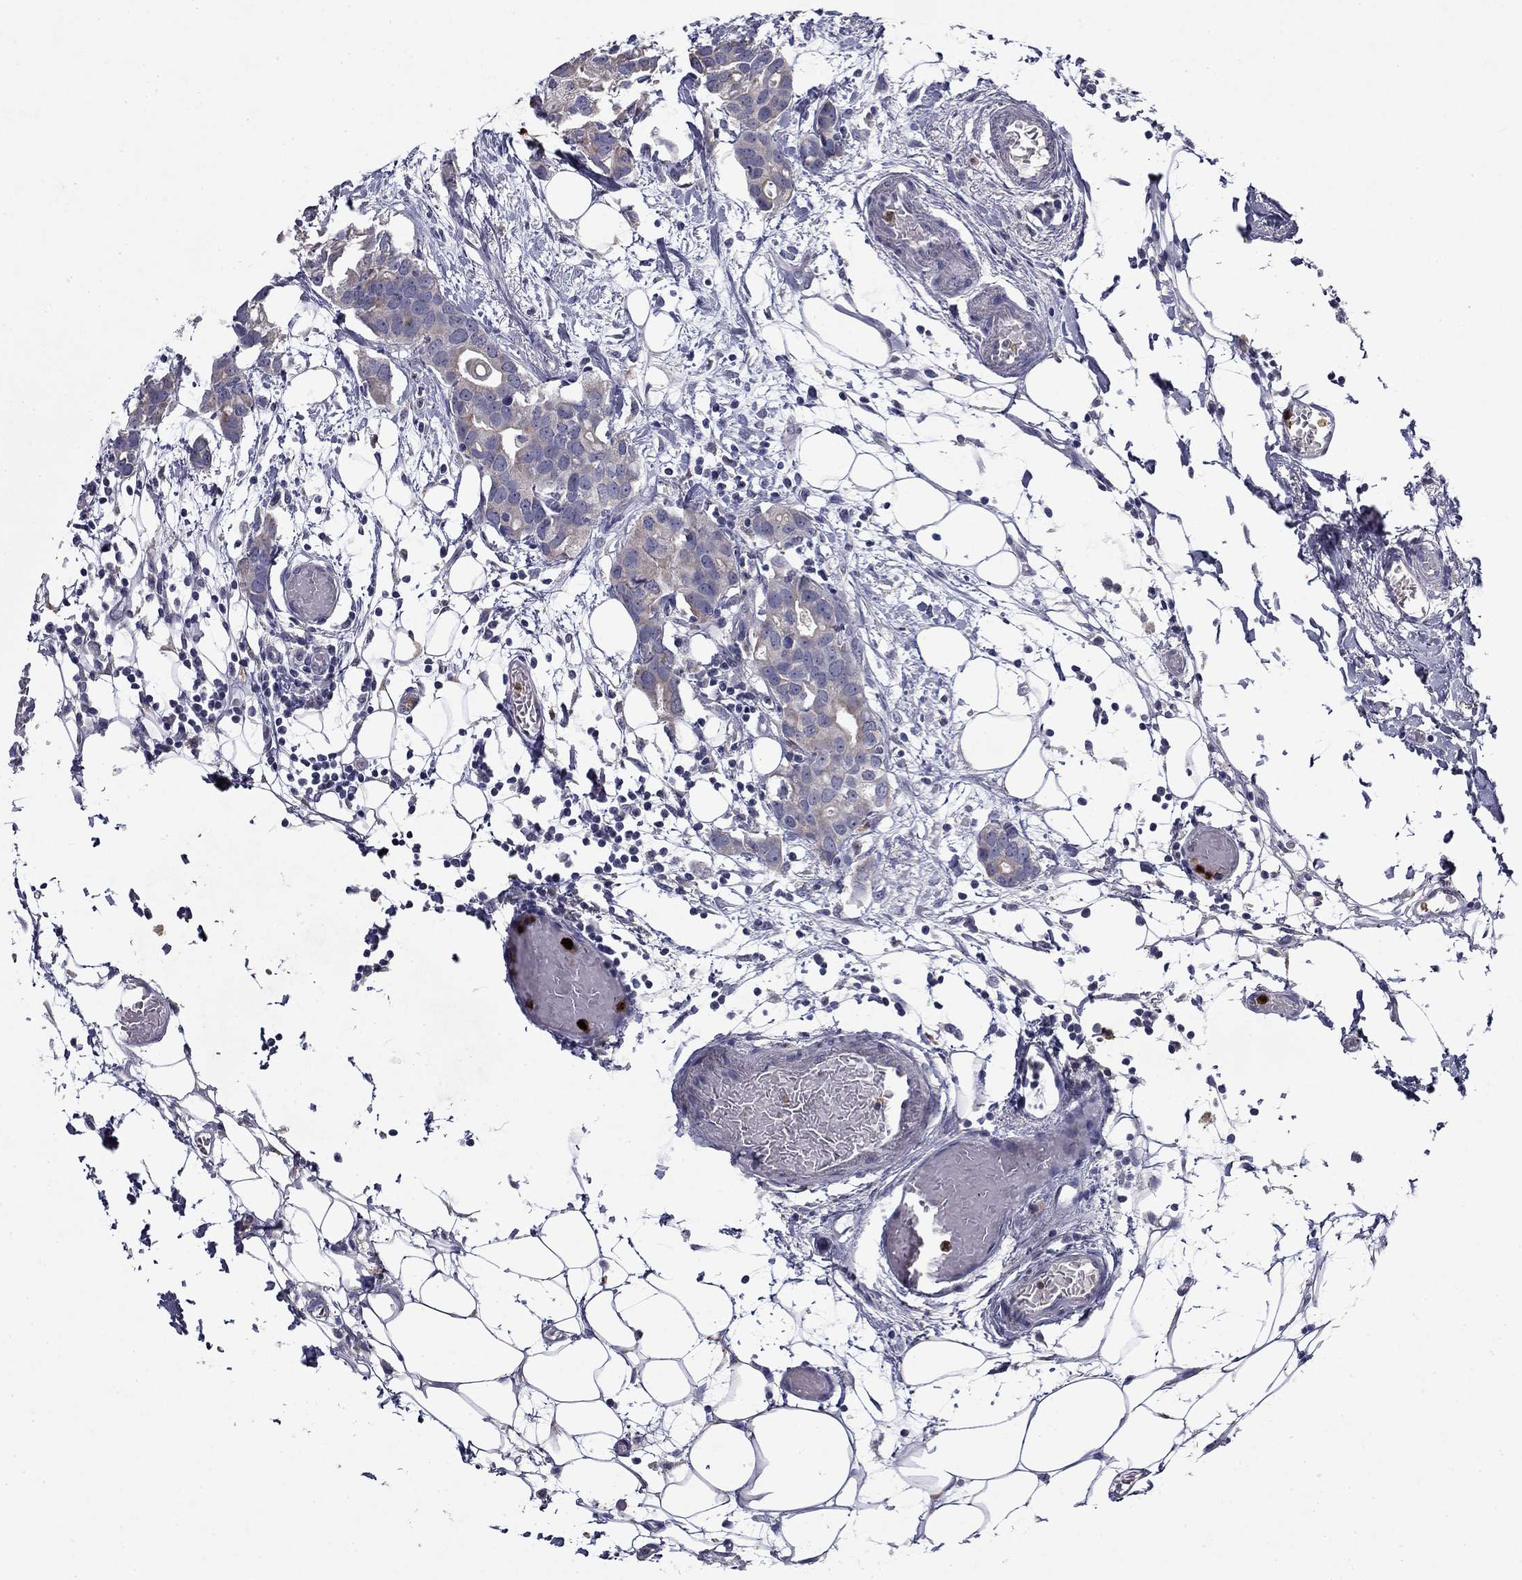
{"staining": {"intensity": "weak", "quantity": "<25%", "location": "cytoplasmic/membranous"}, "tissue": "breast cancer", "cell_type": "Tumor cells", "image_type": "cancer", "snomed": [{"axis": "morphology", "description": "Duct carcinoma"}, {"axis": "topography", "description": "Breast"}], "caption": "An immunohistochemistry histopathology image of breast cancer is shown. There is no staining in tumor cells of breast cancer.", "gene": "IRF5", "patient": {"sex": "female", "age": 83}}